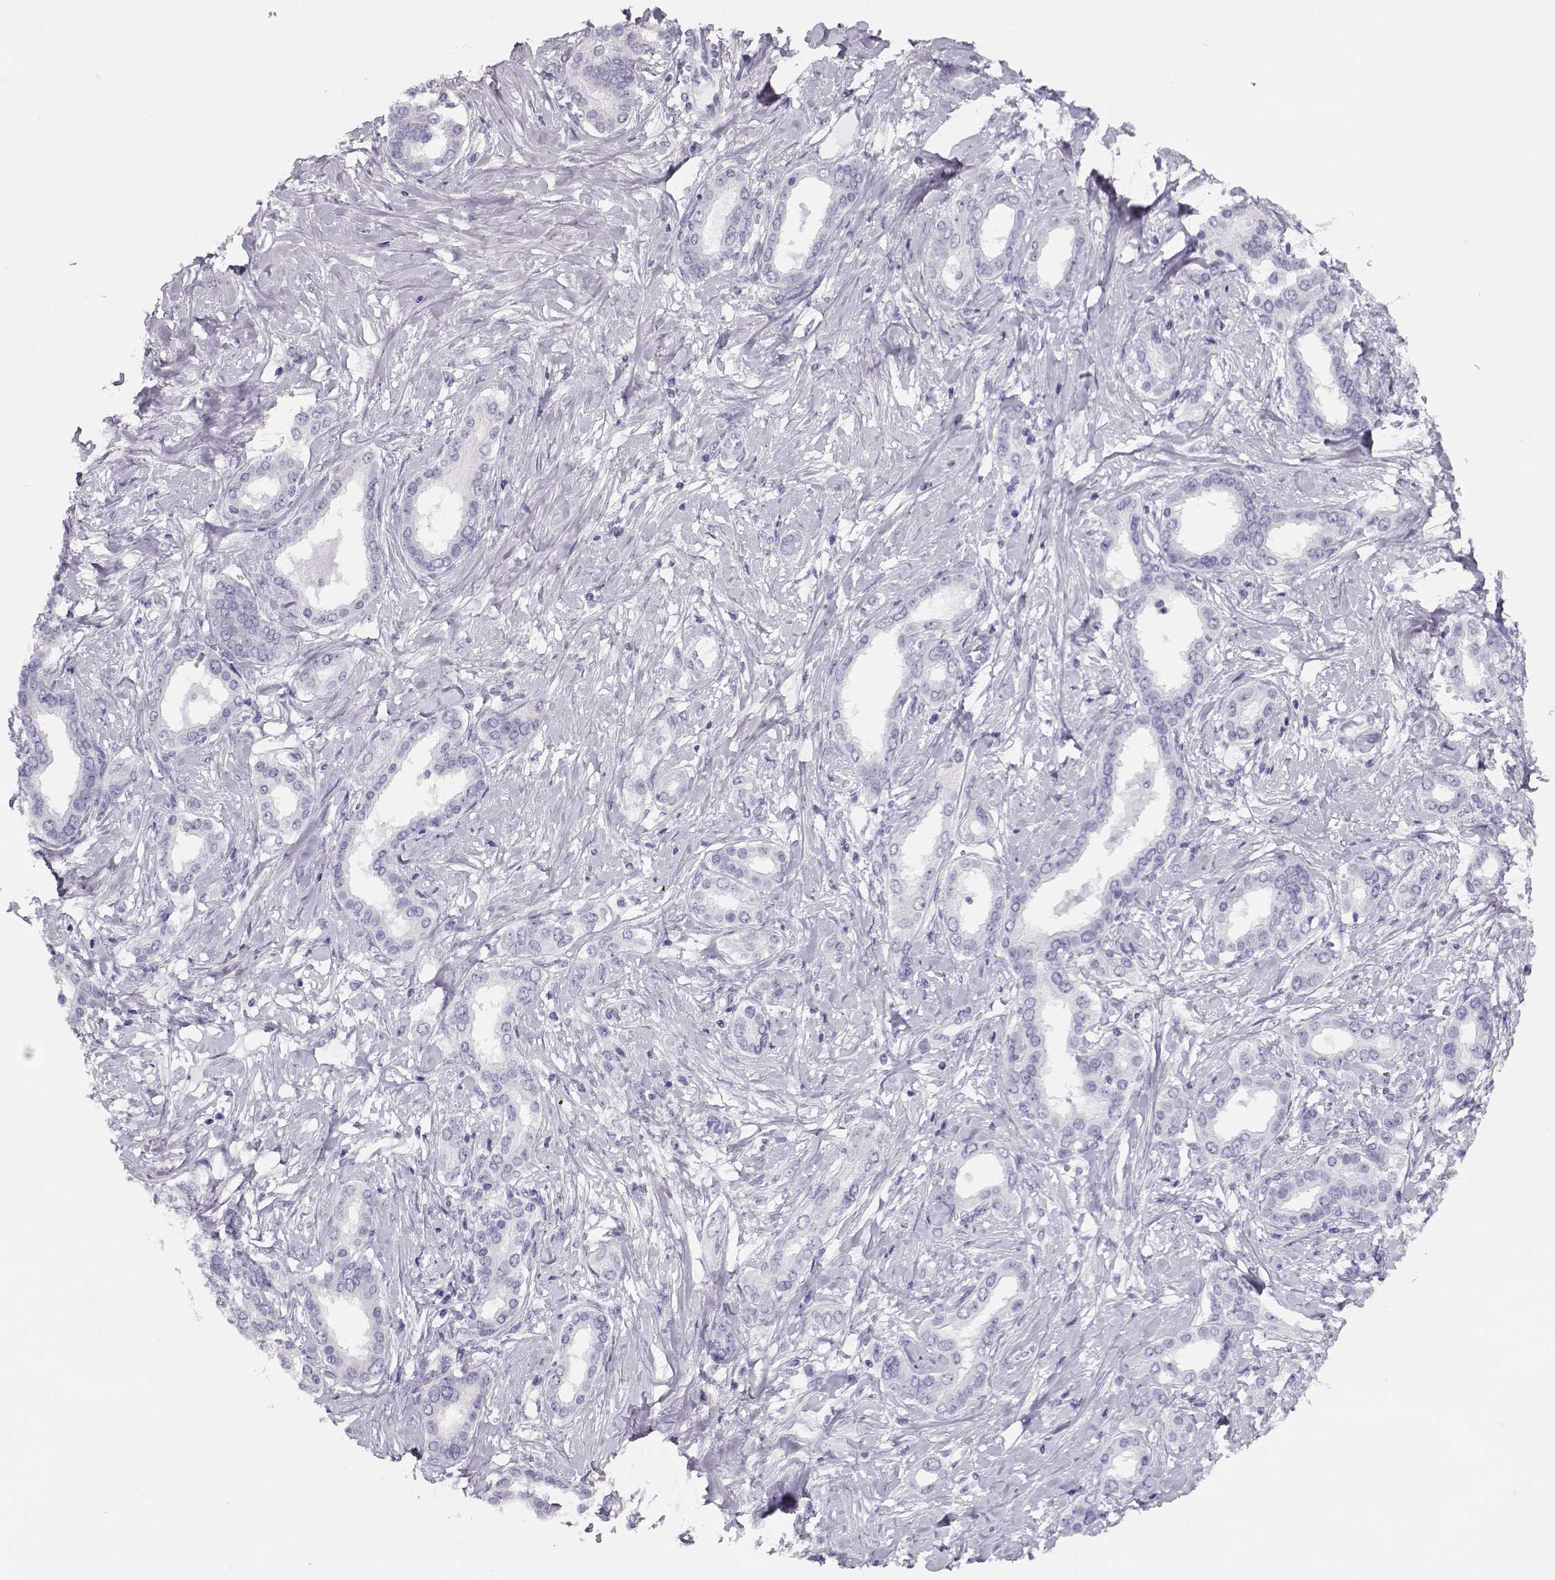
{"staining": {"intensity": "negative", "quantity": "none", "location": "none"}, "tissue": "liver cancer", "cell_type": "Tumor cells", "image_type": "cancer", "snomed": [{"axis": "morphology", "description": "Cholangiocarcinoma"}, {"axis": "topography", "description": "Liver"}], "caption": "Immunohistochemistry photomicrograph of human liver cholangiocarcinoma stained for a protein (brown), which demonstrates no expression in tumor cells. The staining was performed using DAB to visualize the protein expression in brown, while the nuclei were stained in blue with hematoxylin (Magnification: 20x).", "gene": "CRX", "patient": {"sex": "female", "age": 47}}